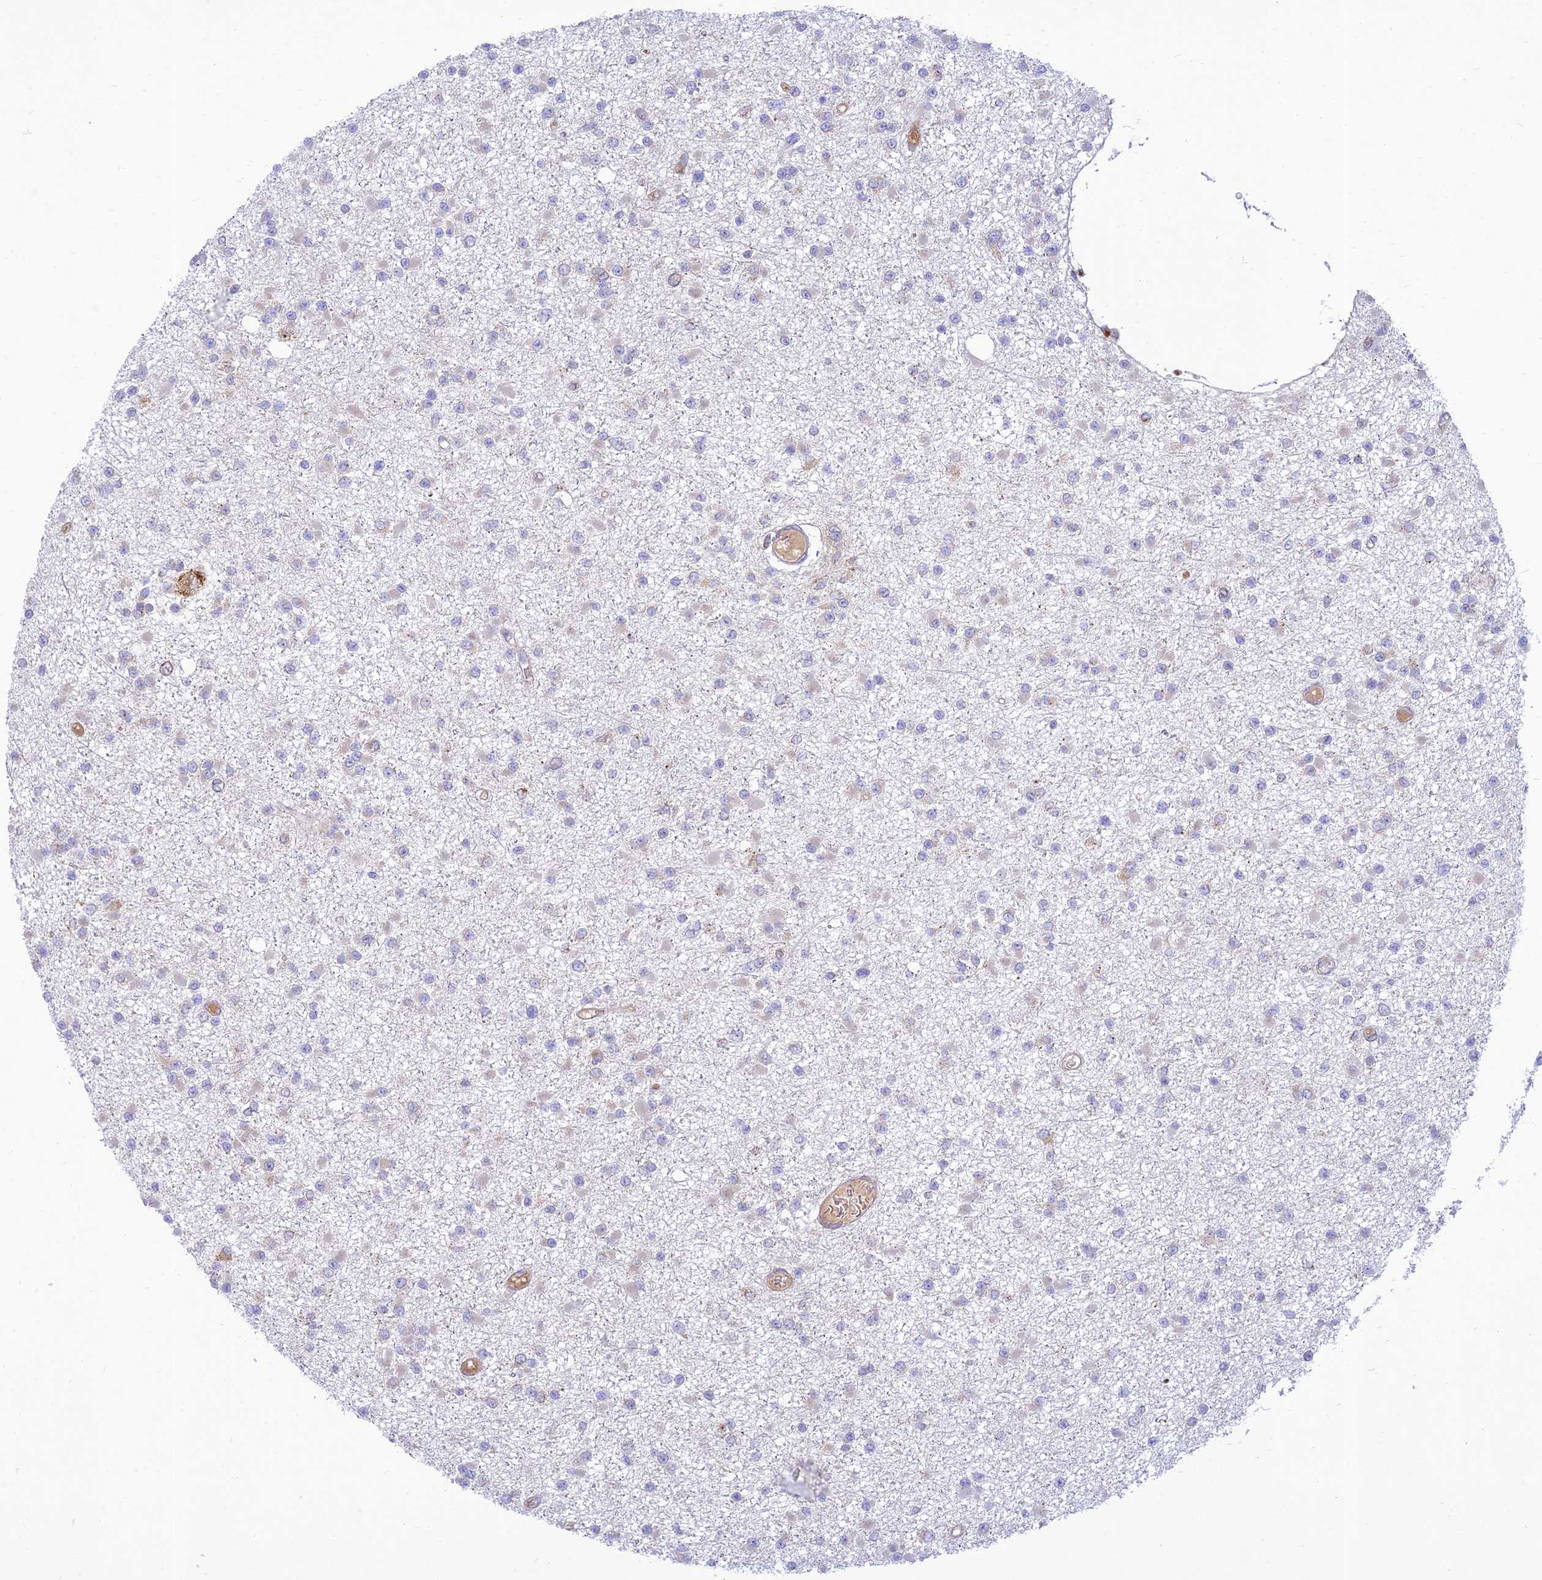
{"staining": {"intensity": "negative", "quantity": "none", "location": "none"}, "tissue": "glioma", "cell_type": "Tumor cells", "image_type": "cancer", "snomed": [{"axis": "morphology", "description": "Glioma, malignant, Low grade"}, {"axis": "topography", "description": "Brain"}], "caption": "A high-resolution micrograph shows immunohistochemistry (IHC) staining of glioma, which shows no significant positivity in tumor cells.", "gene": "PIMREG", "patient": {"sex": "female", "age": 22}}